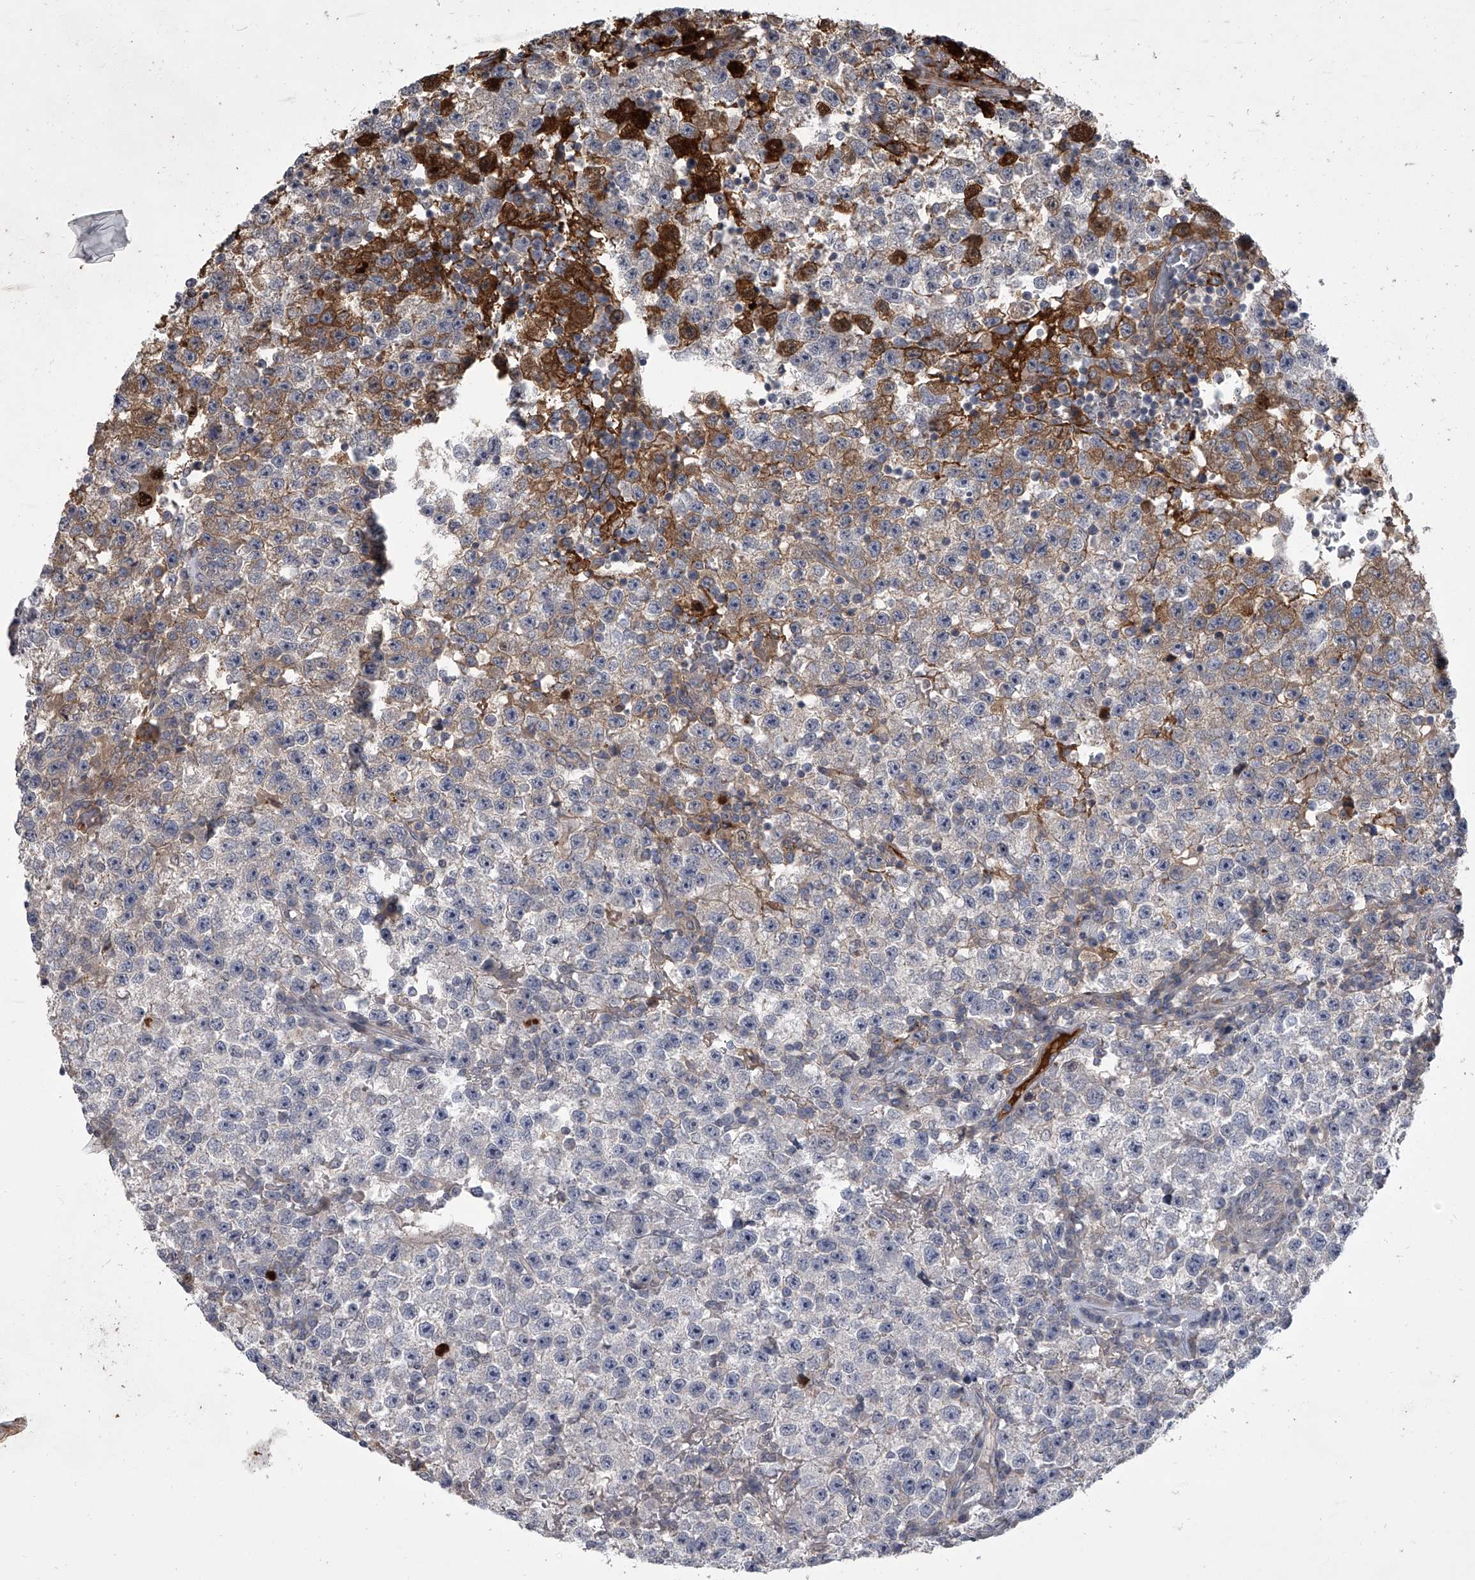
{"staining": {"intensity": "negative", "quantity": "none", "location": "none"}, "tissue": "testis cancer", "cell_type": "Tumor cells", "image_type": "cancer", "snomed": [{"axis": "morphology", "description": "Seminoma, NOS"}, {"axis": "topography", "description": "Testis"}], "caption": "Immunohistochemical staining of testis seminoma displays no significant positivity in tumor cells.", "gene": "HEATR6", "patient": {"sex": "male", "age": 22}}